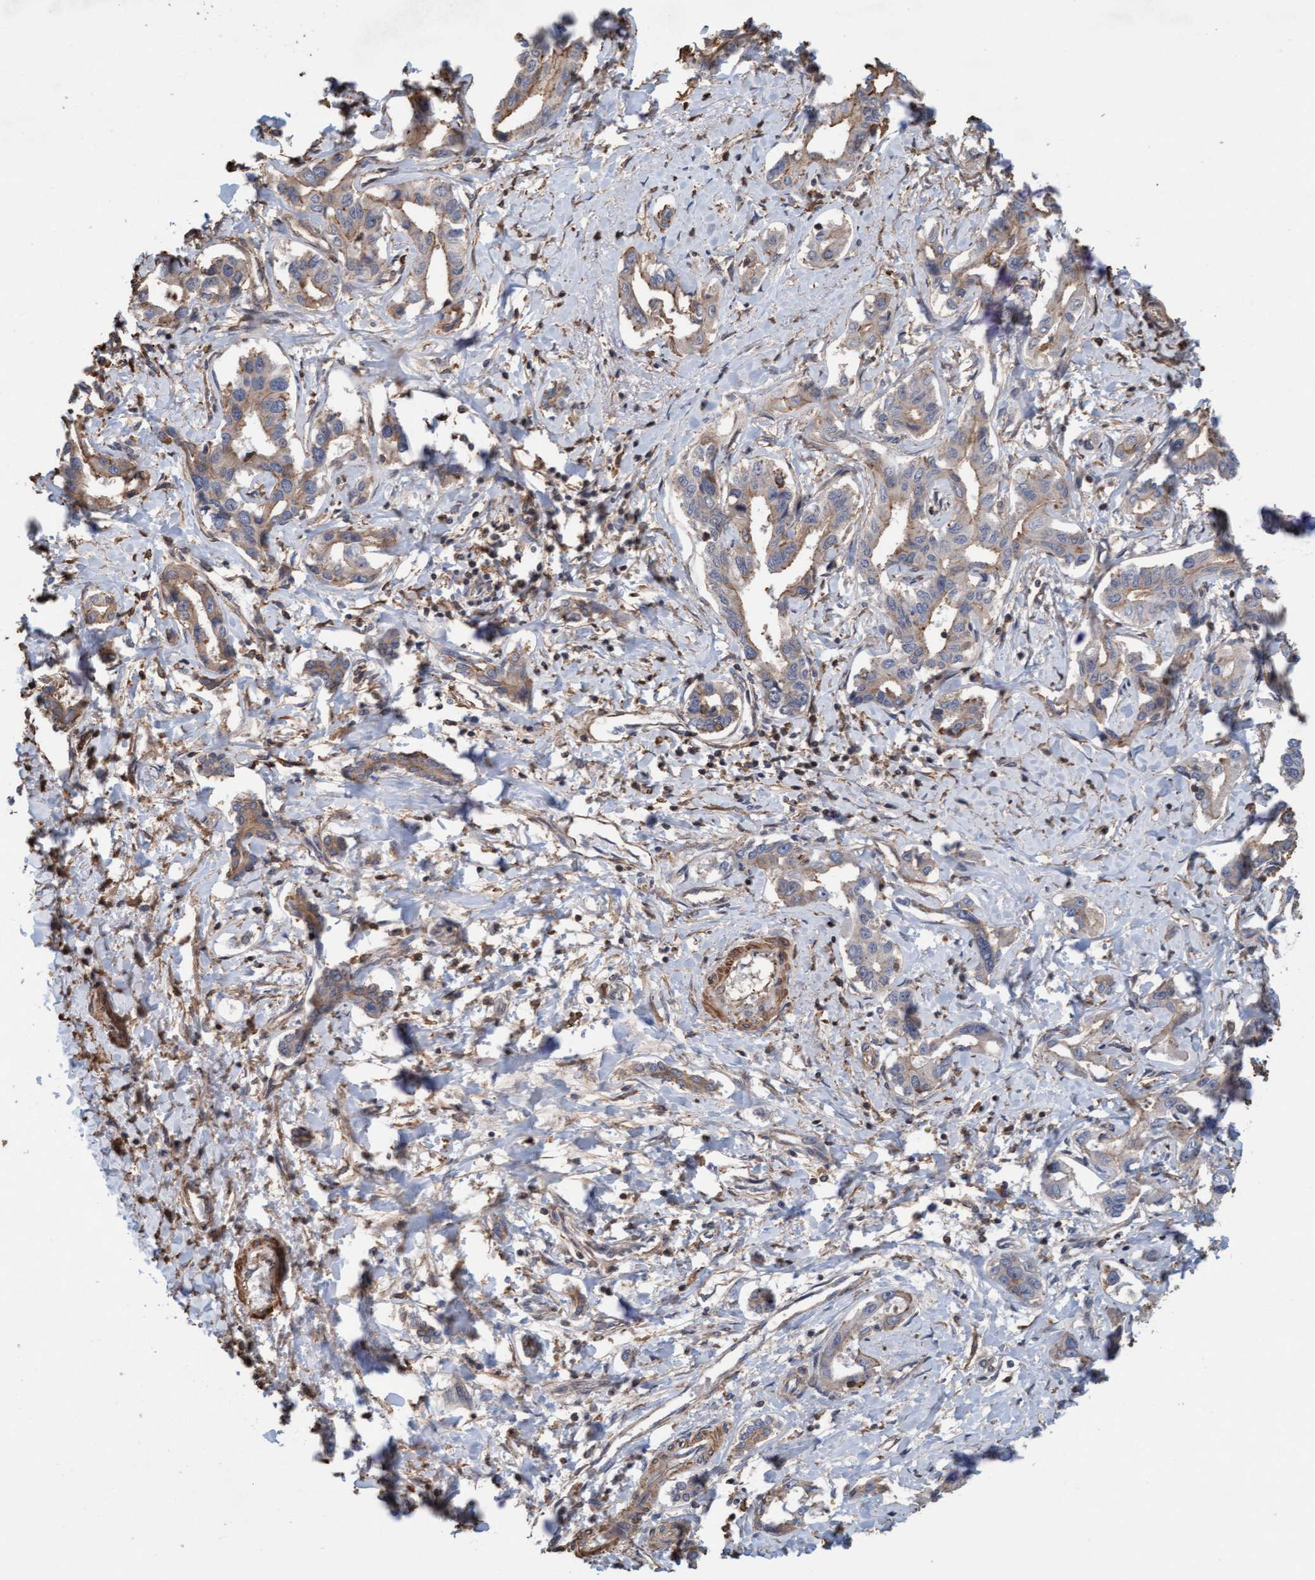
{"staining": {"intensity": "weak", "quantity": "25%-75%", "location": "cytoplasmic/membranous"}, "tissue": "liver cancer", "cell_type": "Tumor cells", "image_type": "cancer", "snomed": [{"axis": "morphology", "description": "Cholangiocarcinoma"}, {"axis": "topography", "description": "Liver"}], "caption": "Brown immunohistochemical staining in human cholangiocarcinoma (liver) demonstrates weak cytoplasmic/membranous staining in about 25%-75% of tumor cells. The staining was performed using DAB, with brown indicating positive protein expression. Nuclei are stained blue with hematoxylin.", "gene": "FXR2", "patient": {"sex": "male", "age": 59}}